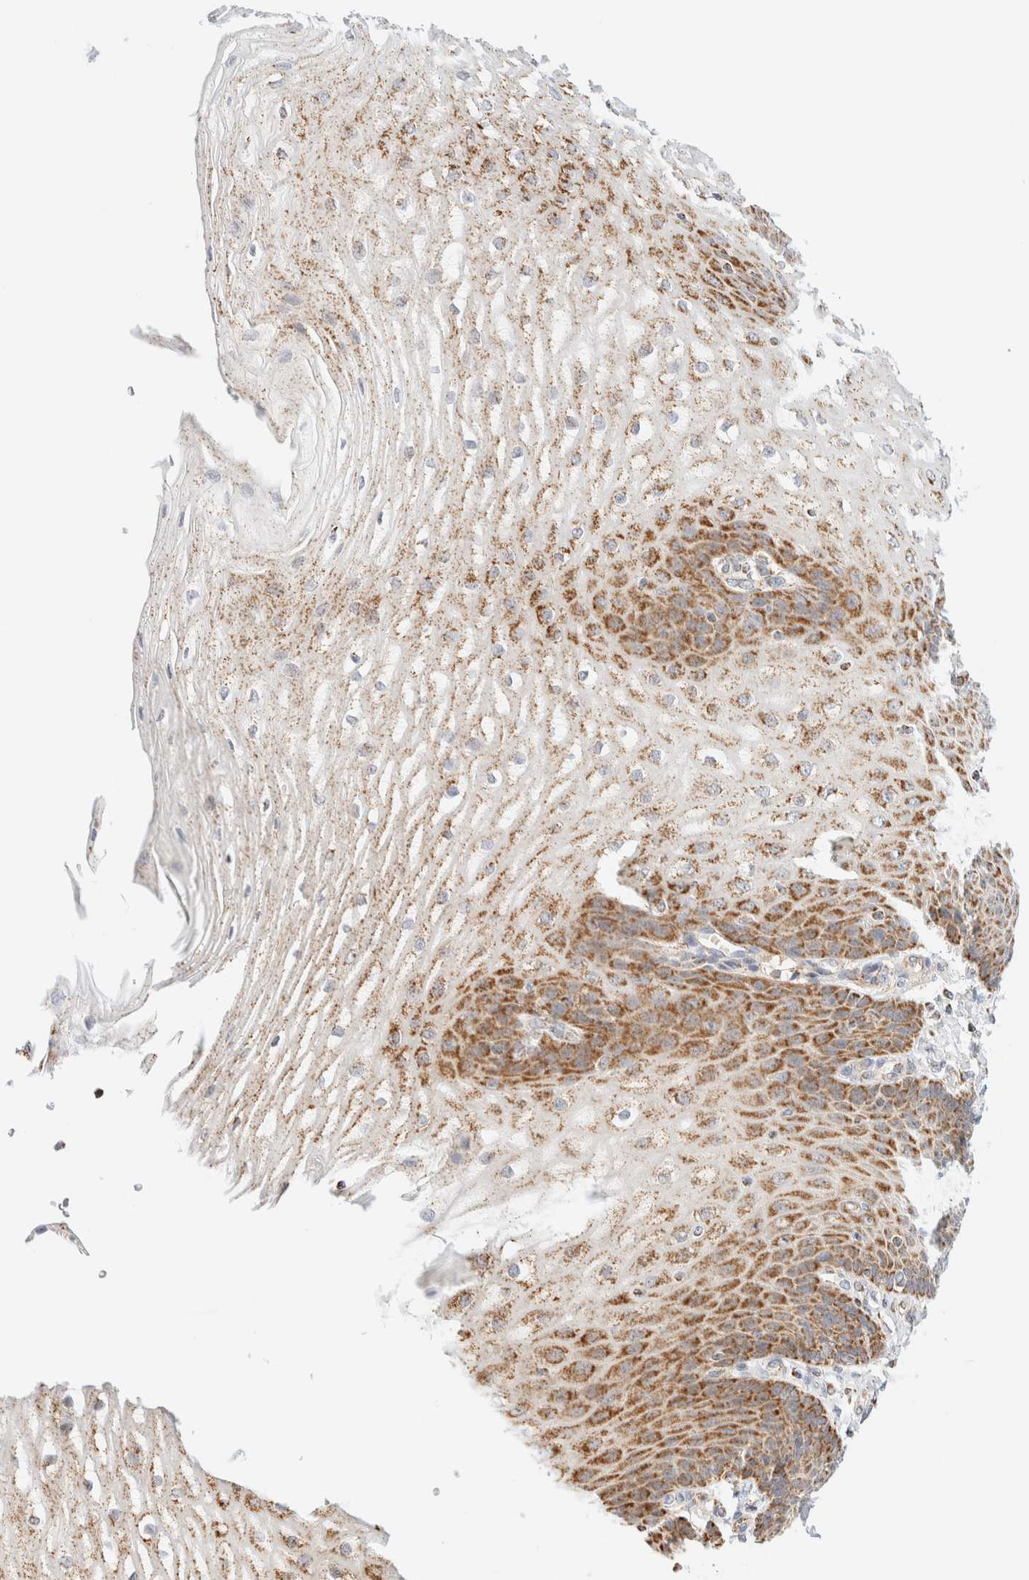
{"staining": {"intensity": "moderate", "quantity": ">75%", "location": "cytoplasmic/membranous"}, "tissue": "esophagus", "cell_type": "Squamous epithelial cells", "image_type": "normal", "snomed": [{"axis": "morphology", "description": "Normal tissue, NOS"}, {"axis": "topography", "description": "Esophagus"}], "caption": "Unremarkable esophagus was stained to show a protein in brown. There is medium levels of moderate cytoplasmic/membranous positivity in about >75% of squamous epithelial cells. (DAB (3,3'-diaminobenzidine) IHC, brown staining for protein, blue staining for nuclei).", "gene": "PPM1K", "patient": {"sex": "male", "age": 54}}